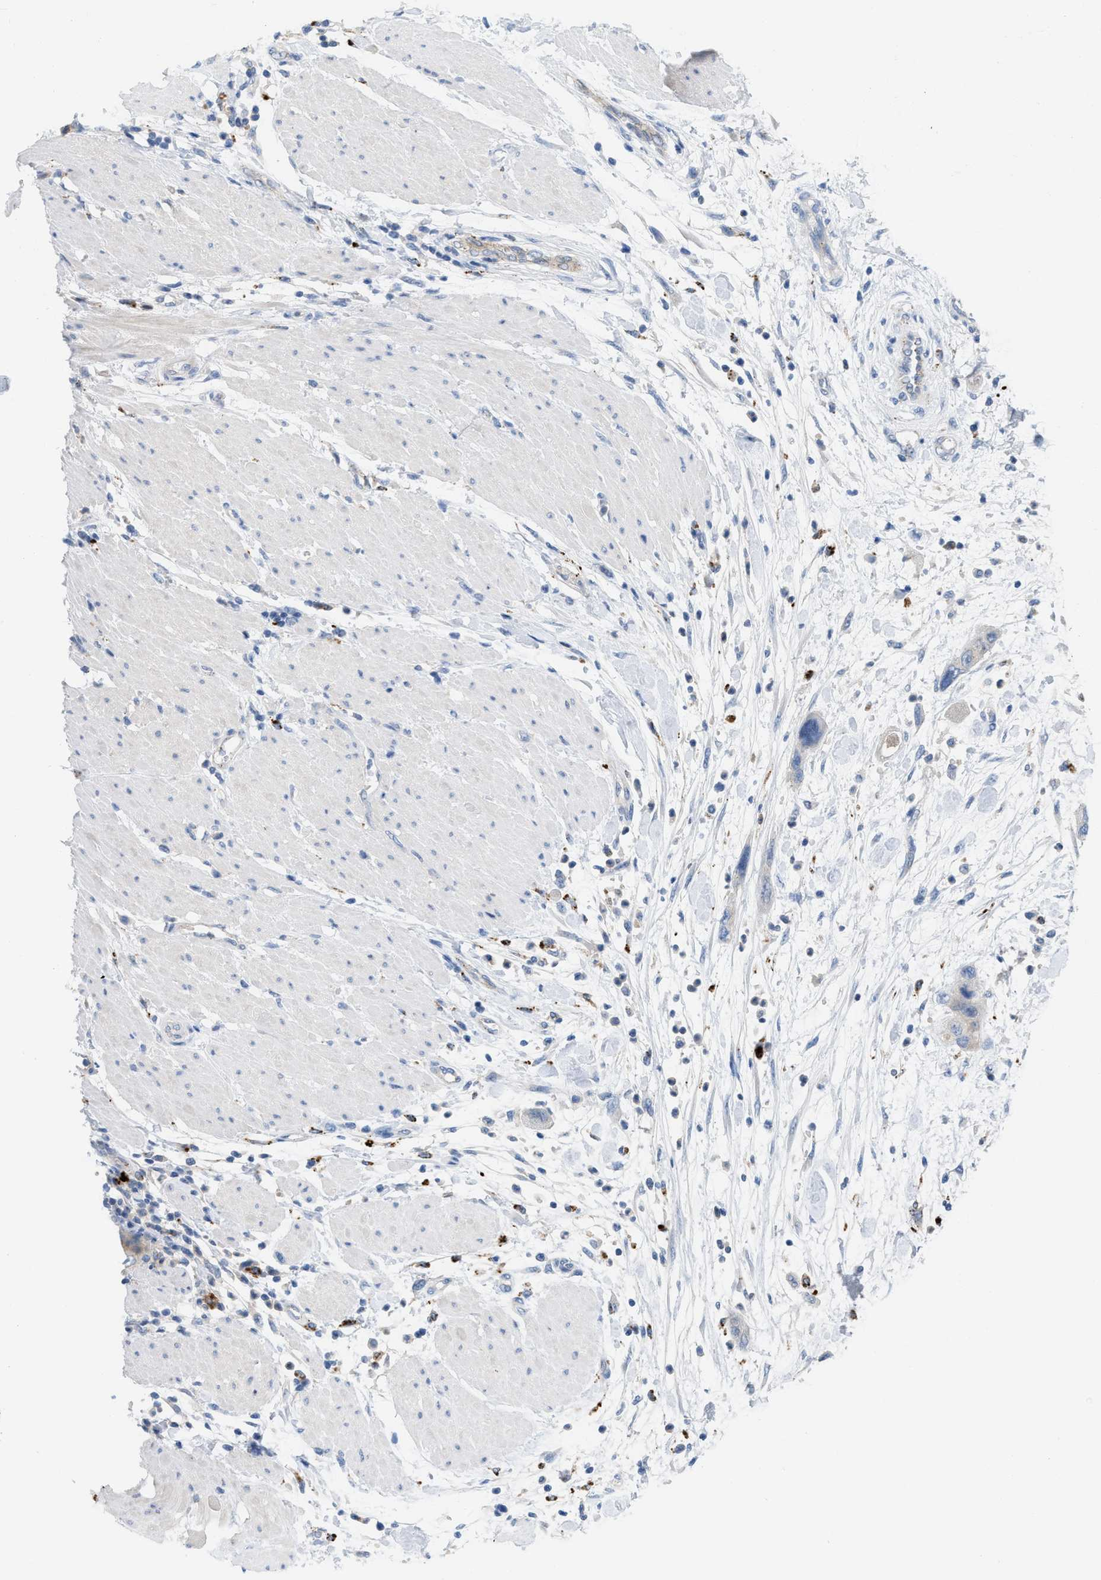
{"staining": {"intensity": "negative", "quantity": "none", "location": "none"}, "tissue": "pancreatic cancer", "cell_type": "Tumor cells", "image_type": "cancer", "snomed": [{"axis": "morphology", "description": "Normal tissue, NOS"}, {"axis": "morphology", "description": "Adenocarcinoma, NOS"}, {"axis": "topography", "description": "Pancreas"}], "caption": "Immunohistochemistry (IHC) photomicrograph of neoplastic tissue: human pancreatic cancer stained with DAB (3,3'-diaminobenzidine) shows no significant protein staining in tumor cells. (DAB (3,3'-diaminobenzidine) IHC visualized using brightfield microscopy, high magnification).", "gene": "CSTB", "patient": {"sex": "female", "age": 71}}